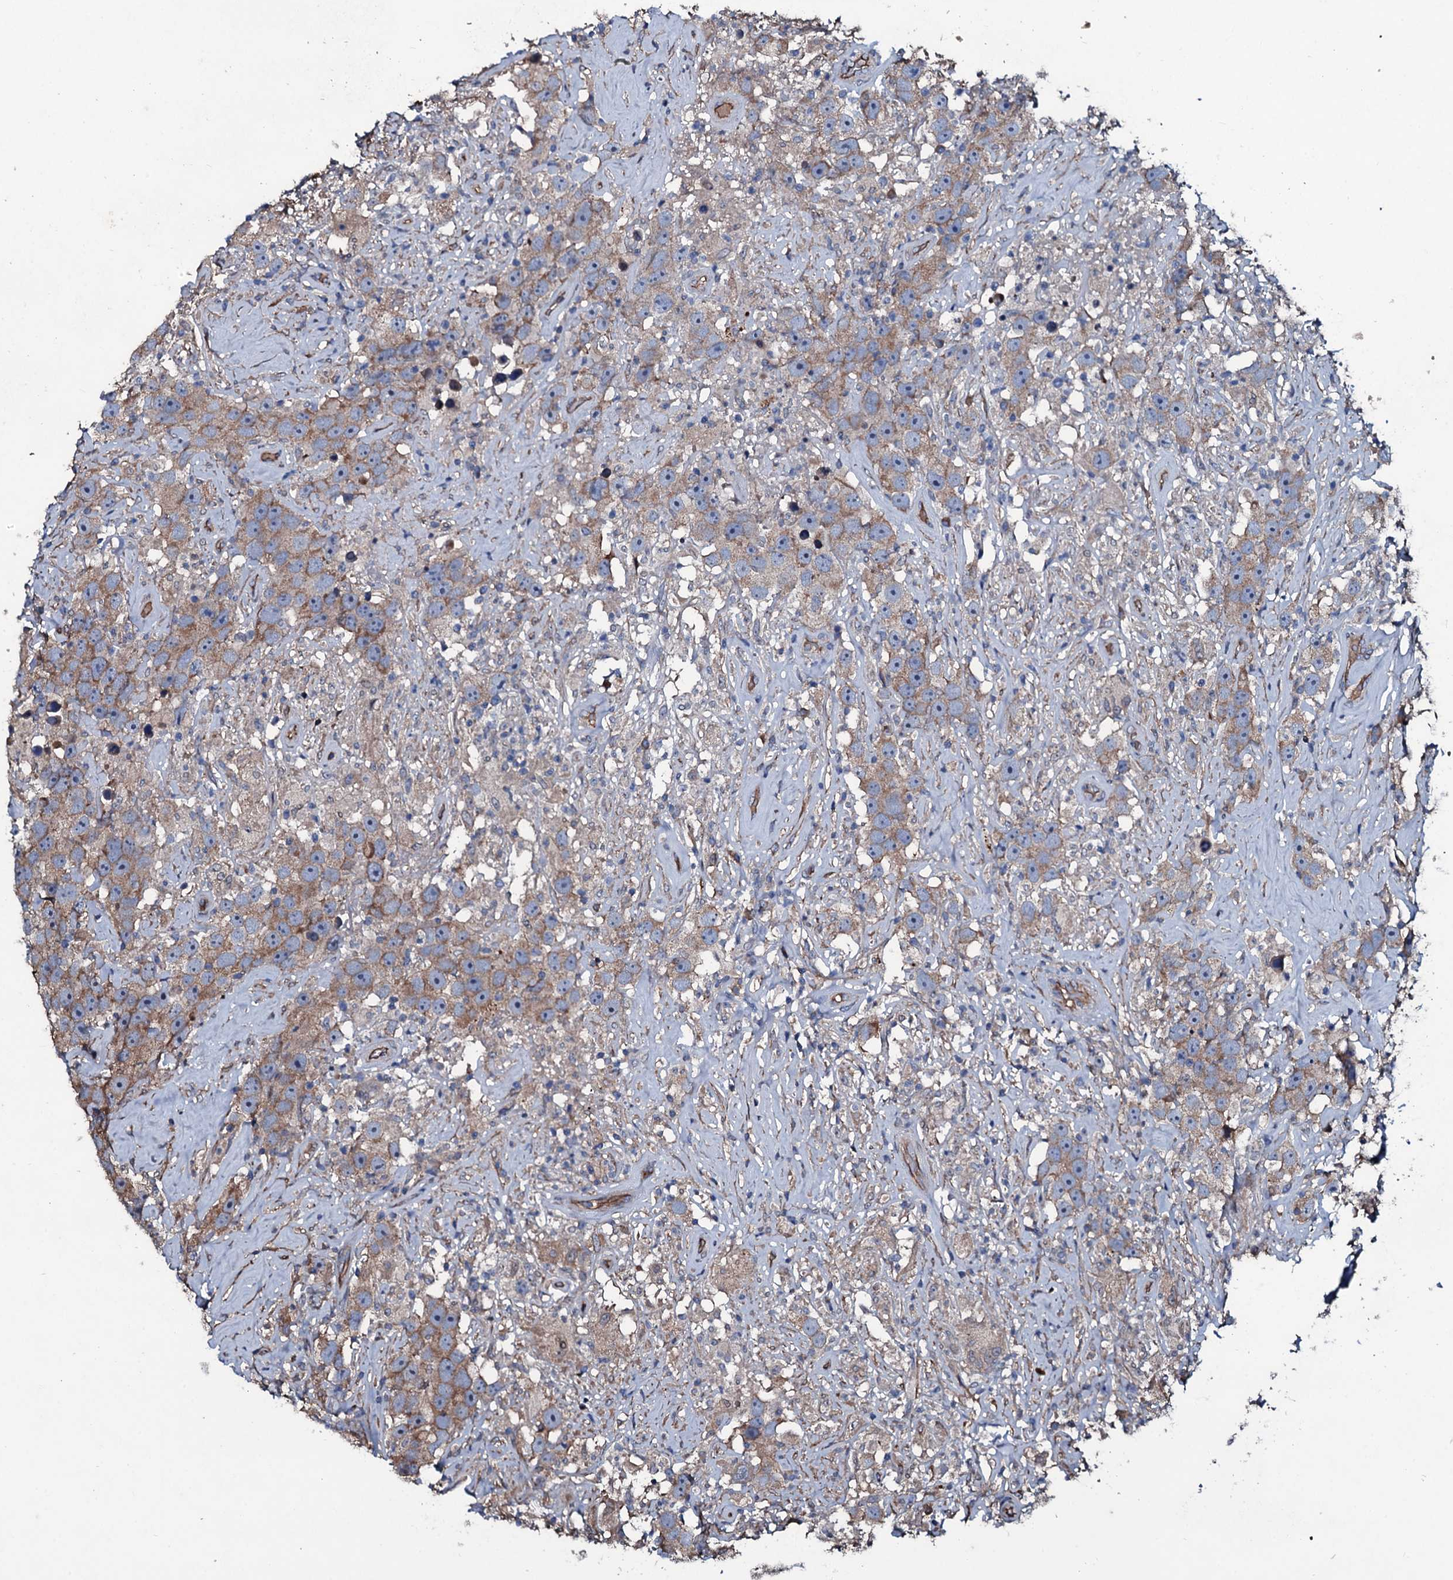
{"staining": {"intensity": "moderate", "quantity": ">75%", "location": "cytoplasmic/membranous"}, "tissue": "testis cancer", "cell_type": "Tumor cells", "image_type": "cancer", "snomed": [{"axis": "morphology", "description": "Seminoma, NOS"}, {"axis": "topography", "description": "Testis"}], "caption": "Human seminoma (testis) stained for a protein (brown) demonstrates moderate cytoplasmic/membranous positive positivity in about >75% of tumor cells.", "gene": "DMAC2", "patient": {"sex": "male", "age": 49}}